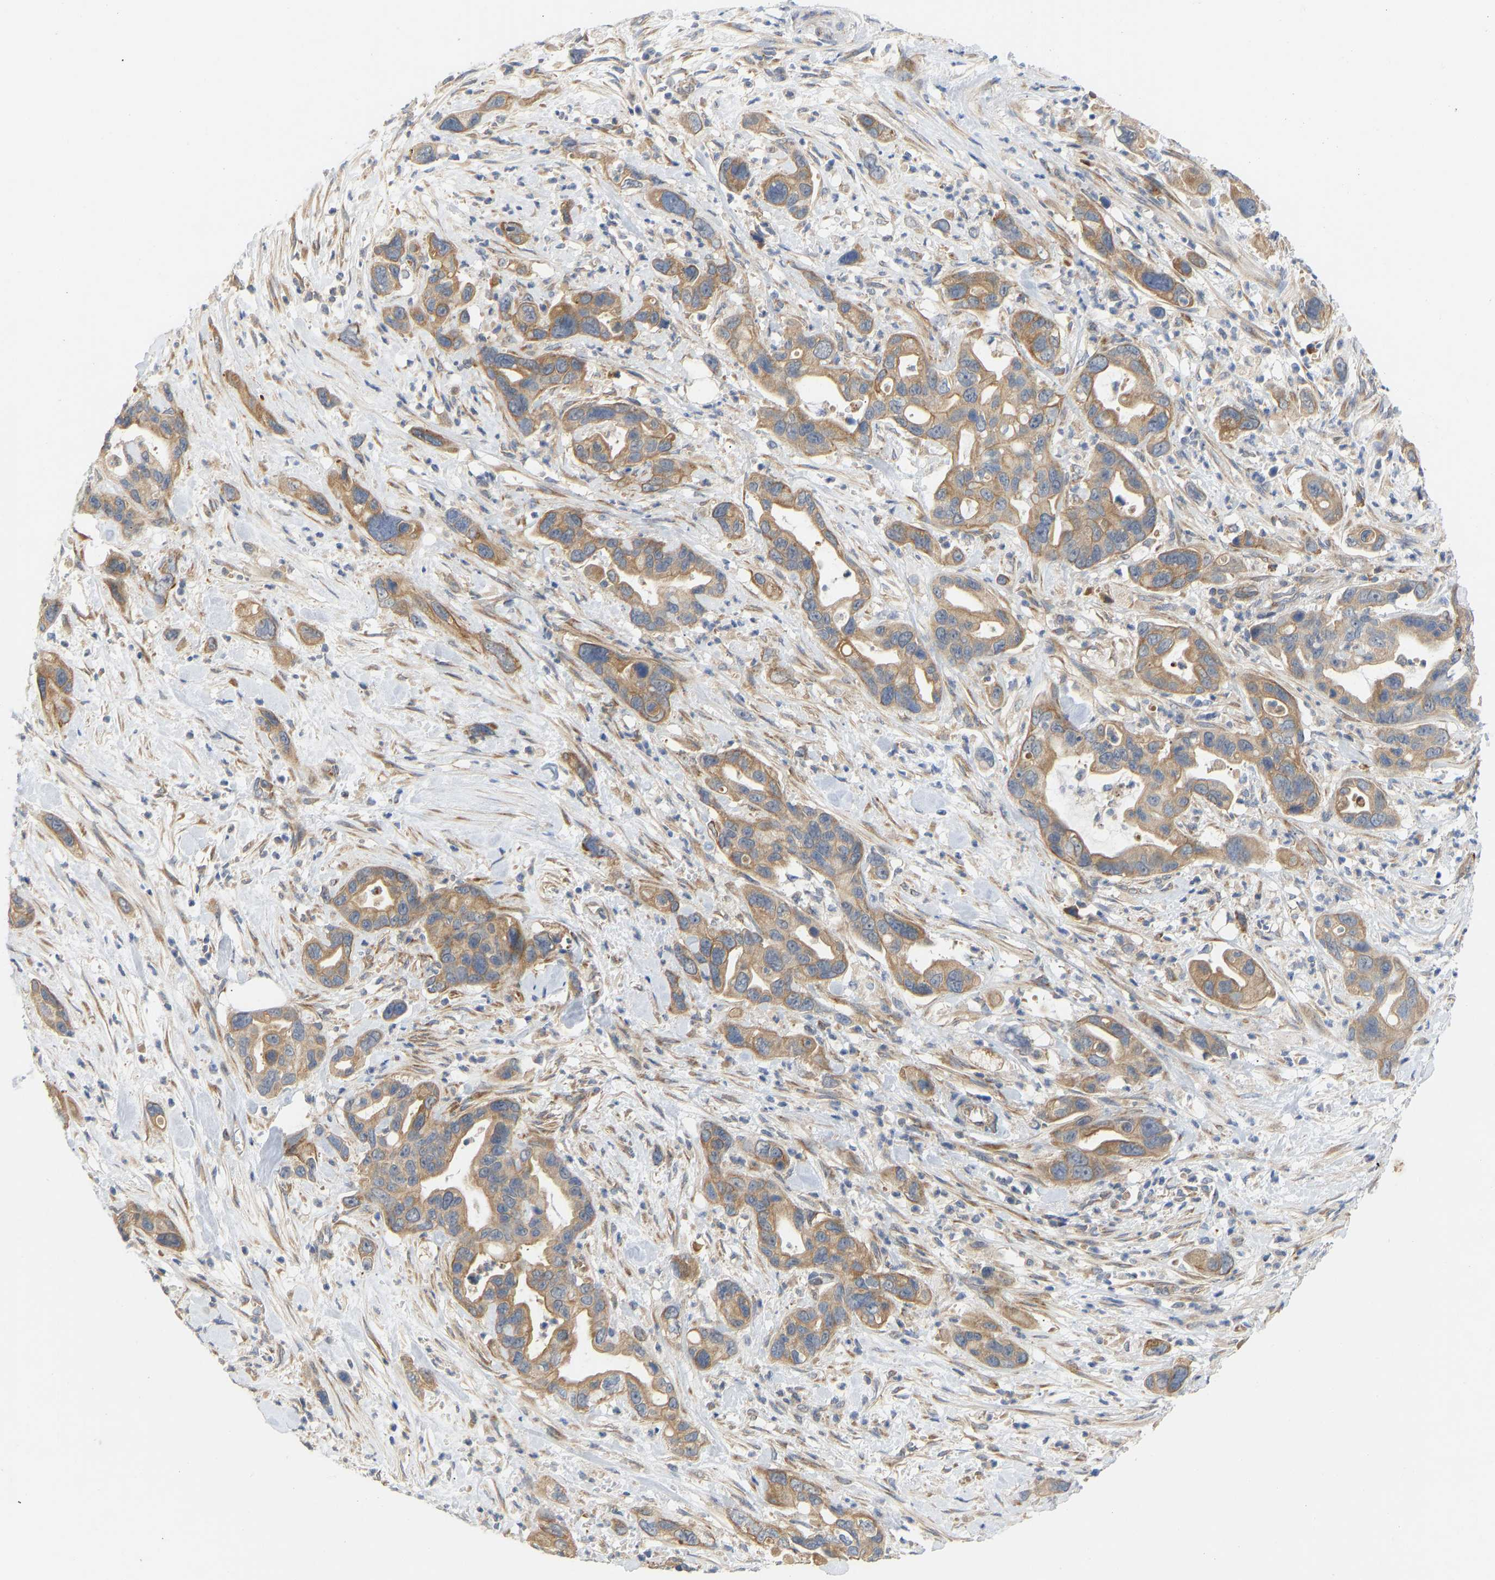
{"staining": {"intensity": "moderate", "quantity": ">75%", "location": "cytoplasmic/membranous"}, "tissue": "pancreatic cancer", "cell_type": "Tumor cells", "image_type": "cancer", "snomed": [{"axis": "morphology", "description": "Adenocarcinoma, NOS"}, {"axis": "topography", "description": "Pancreas"}], "caption": "Protein positivity by IHC shows moderate cytoplasmic/membranous staining in approximately >75% of tumor cells in pancreatic adenocarcinoma.", "gene": "HACD2", "patient": {"sex": "female", "age": 70}}